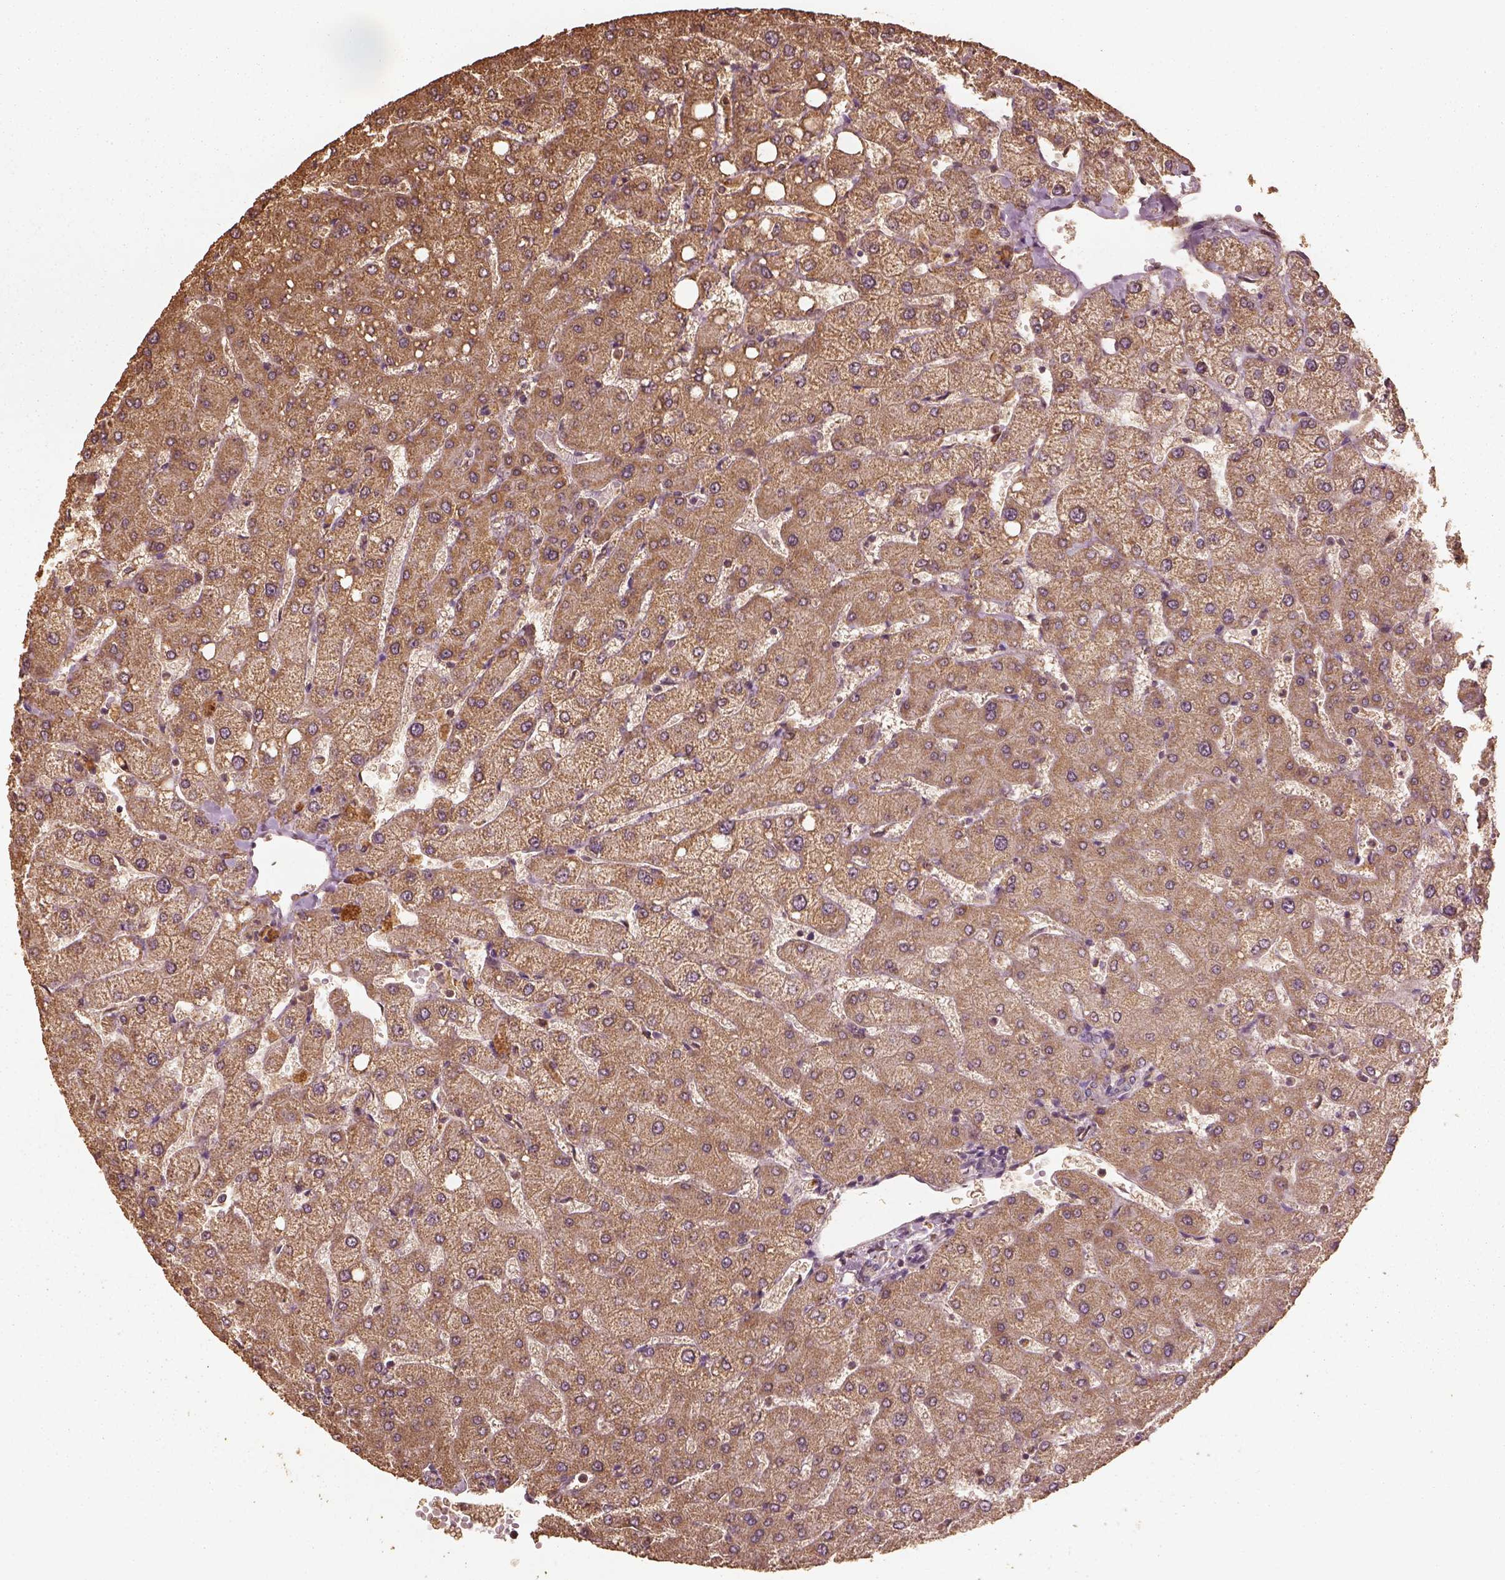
{"staining": {"intensity": "weak", "quantity": ">75%", "location": "cytoplasmic/membranous"}, "tissue": "liver", "cell_type": "Cholangiocytes", "image_type": "normal", "snomed": [{"axis": "morphology", "description": "Normal tissue, NOS"}, {"axis": "topography", "description": "Liver"}], "caption": "Immunohistochemistry (IHC) (DAB) staining of unremarkable liver shows weak cytoplasmic/membranous protein positivity in approximately >75% of cholangiocytes. (Stains: DAB in brown, nuclei in blue, Microscopy: brightfield microscopy at high magnification).", "gene": "PTGES2", "patient": {"sex": "female", "age": 54}}